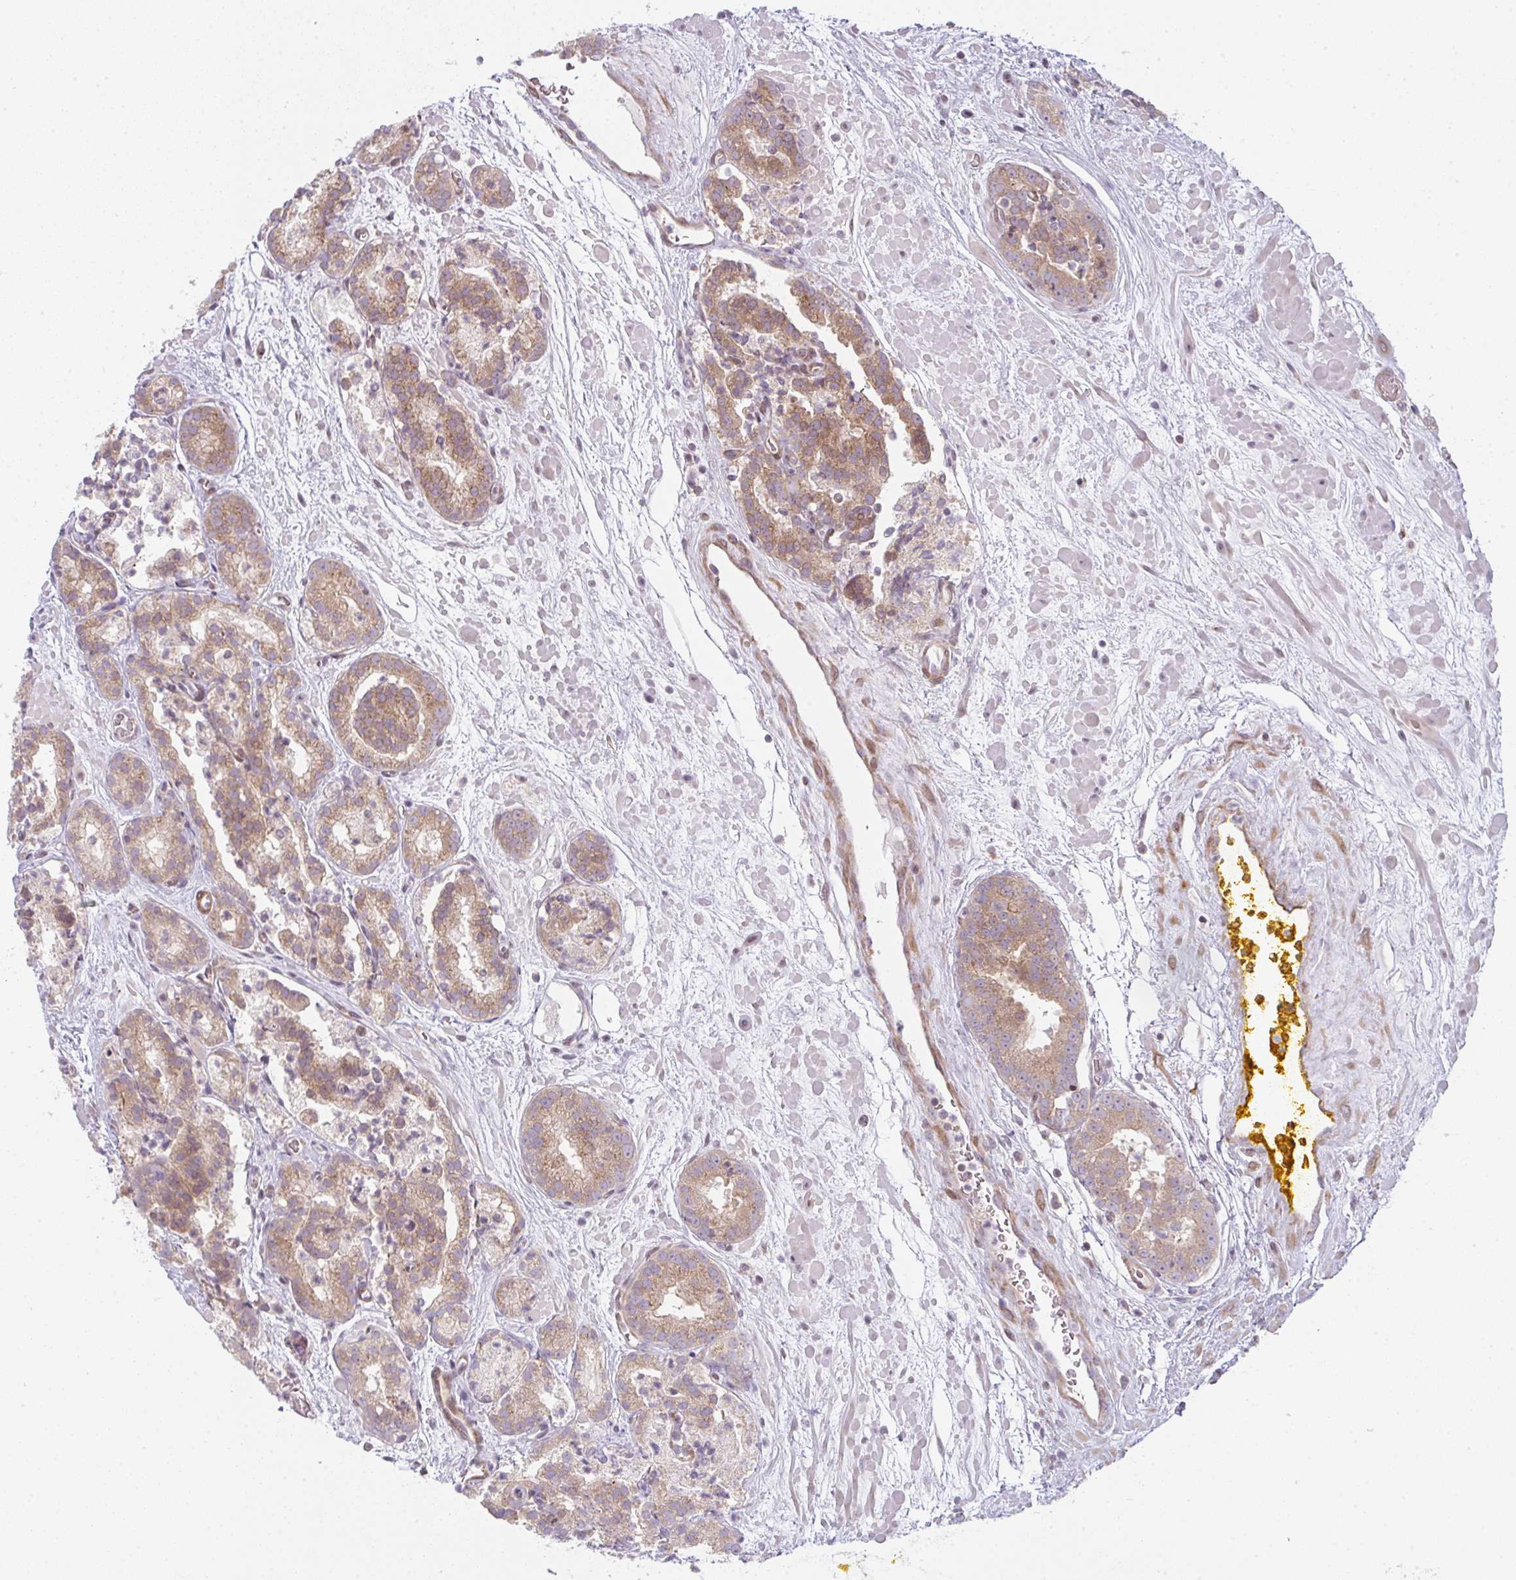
{"staining": {"intensity": "moderate", "quantity": ">75%", "location": "cytoplasmic/membranous"}, "tissue": "prostate cancer", "cell_type": "Tumor cells", "image_type": "cancer", "snomed": [{"axis": "morphology", "description": "Adenocarcinoma, High grade"}, {"axis": "topography", "description": "Prostate"}], "caption": "High-power microscopy captured an IHC photomicrograph of prostate cancer, revealing moderate cytoplasmic/membranous staining in approximately >75% of tumor cells. Using DAB (brown) and hematoxylin (blue) stains, captured at high magnification using brightfield microscopy.", "gene": "TMEM237", "patient": {"sex": "male", "age": 66}}